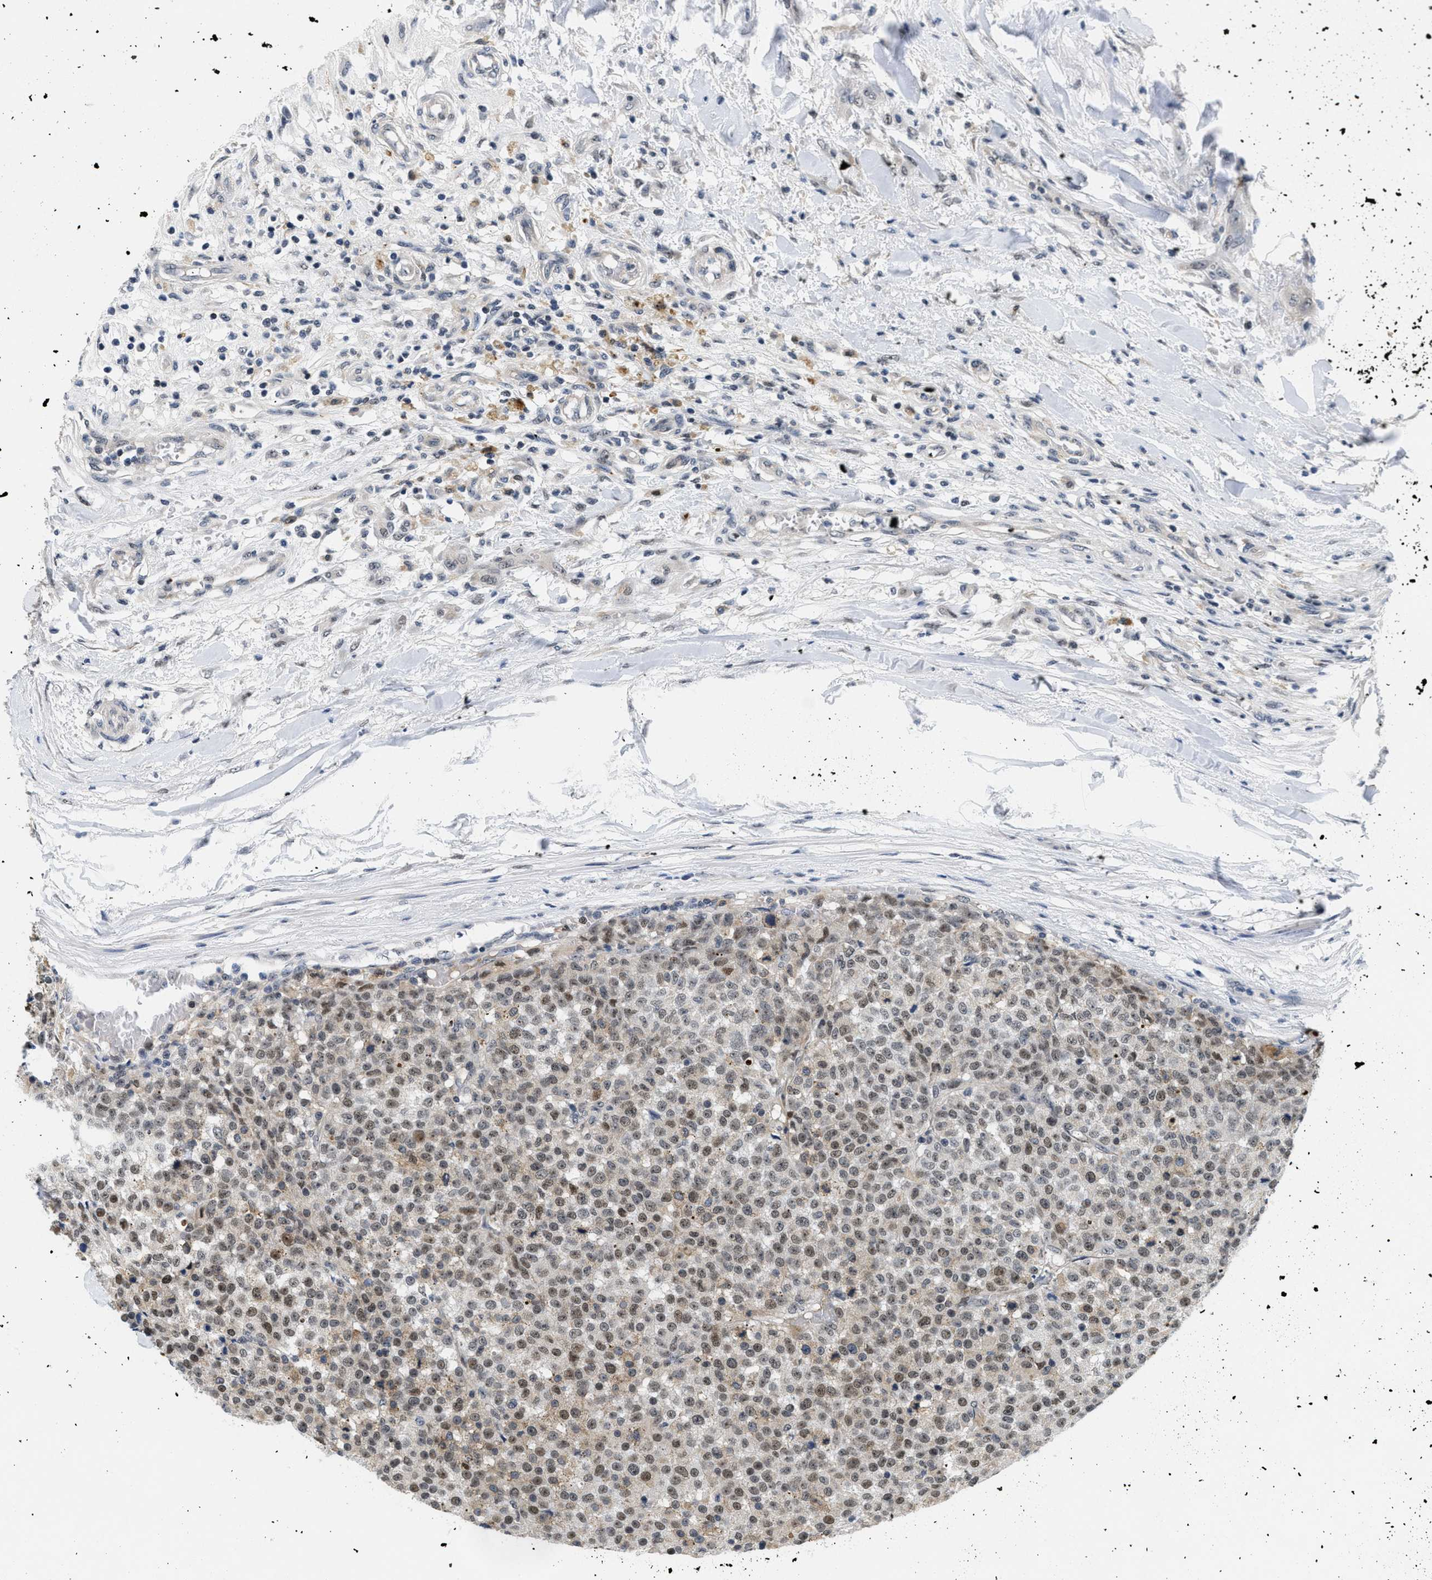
{"staining": {"intensity": "weak", "quantity": ">75%", "location": "nuclear"}, "tissue": "testis cancer", "cell_type": "Tumor cells", "image_type": "cancer", "snomed": [{"axis": "morphology", "description": "Seminoma, NOS"}, {"axis": "topography", "description": "Testis"}], "caption": "Weak nuclear expression is present in about >75% of tumor cells in seminoma (testis). The staining is performed using DAB brown chromogen to label protein expression. The nuclei are counter-stained blue using hematoxylin.", "gene": "PITHD1", "patient": {"sex": "male", "age": 59}}